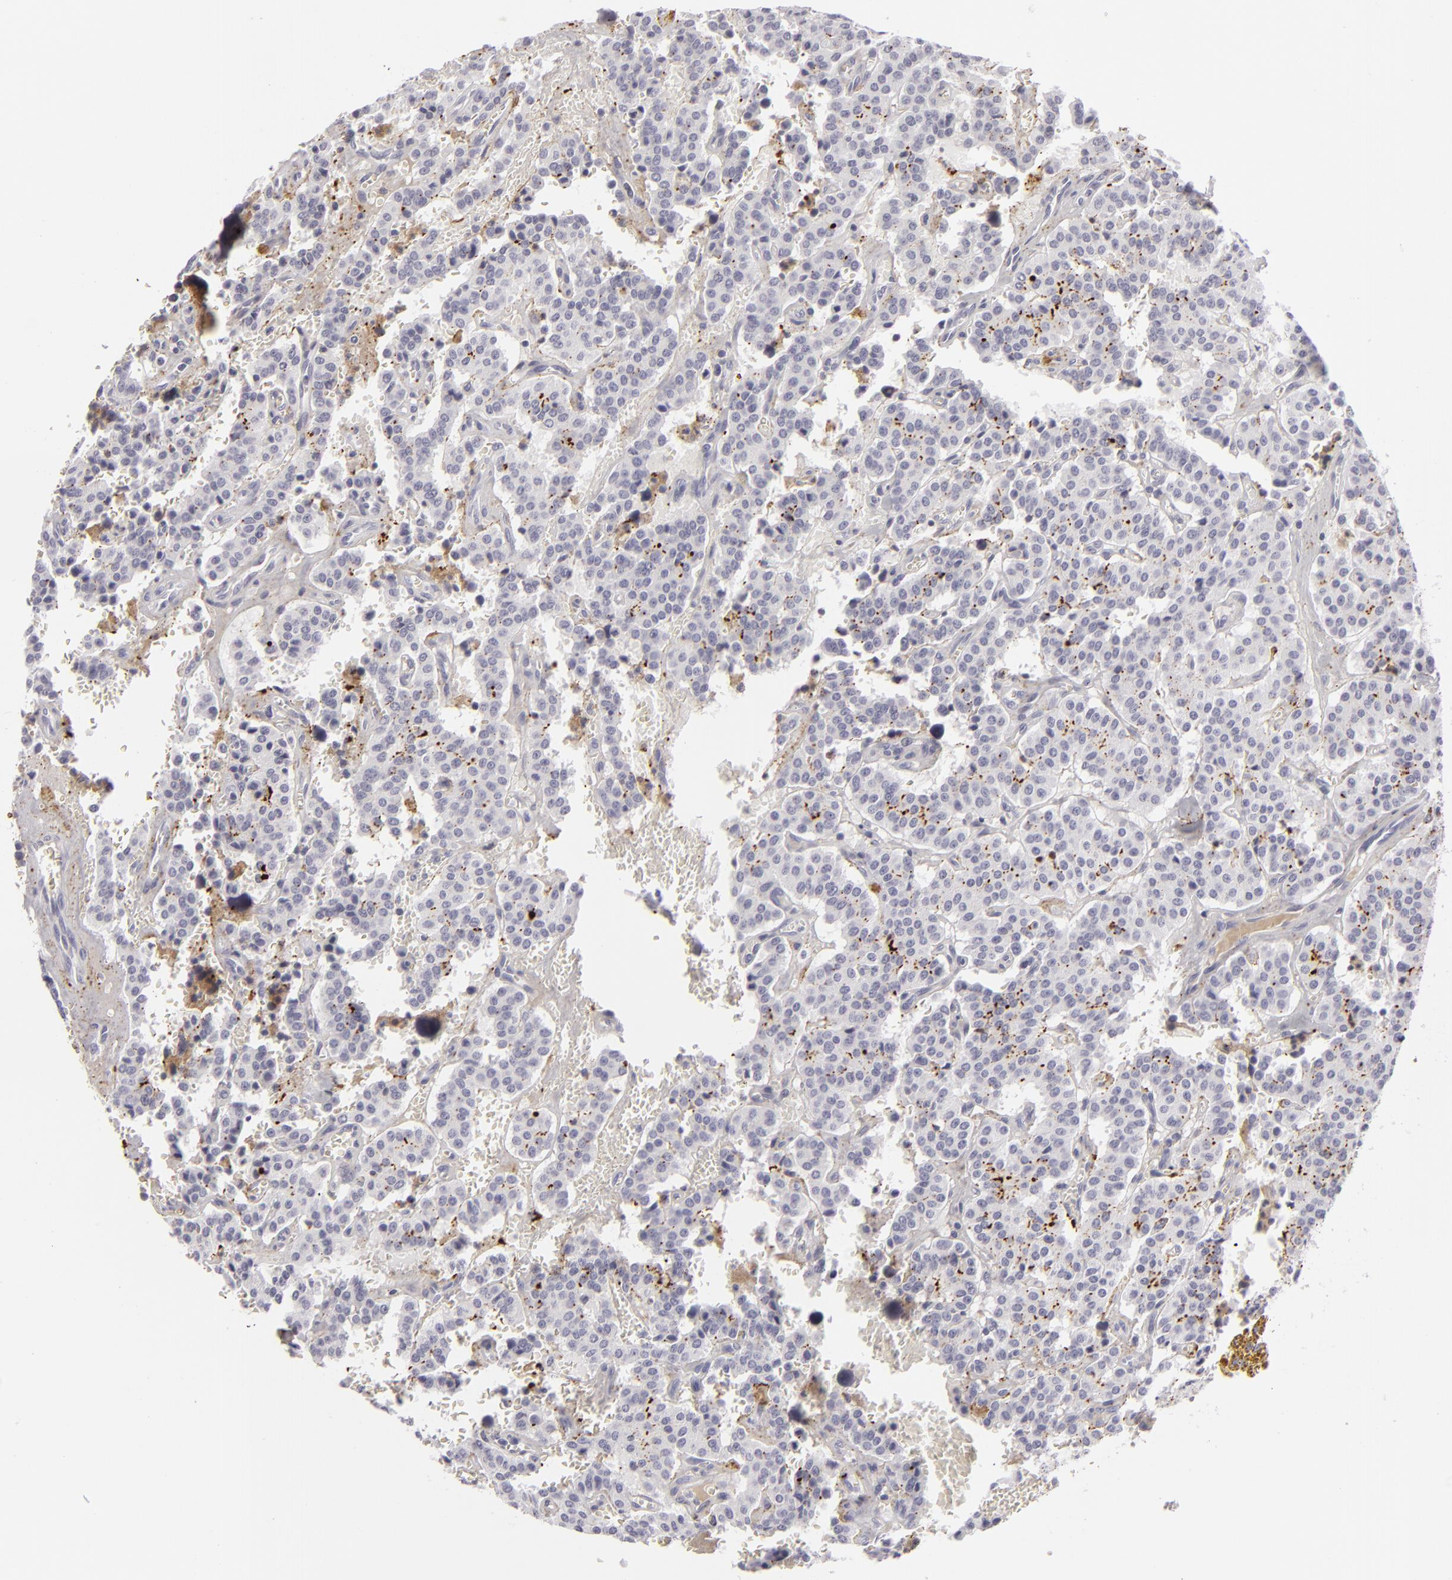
{"staining": {"intensity": "negative", "quantity": "none", "location": "none"}, "tissue": "carcinoid", "cell_type": "Tumor cells", "image_type": "cancer", "snomed": [{"axis": "morphology", "description": "Carcinoid, malignant, NOS"}, {"axis": "topography", "description": "Bronchus"}], "caption": "Tumor cells are negative for brown protein staining in carcinoid.", "gene": "C9", "patient": {"sex": "male", "age": 55}}